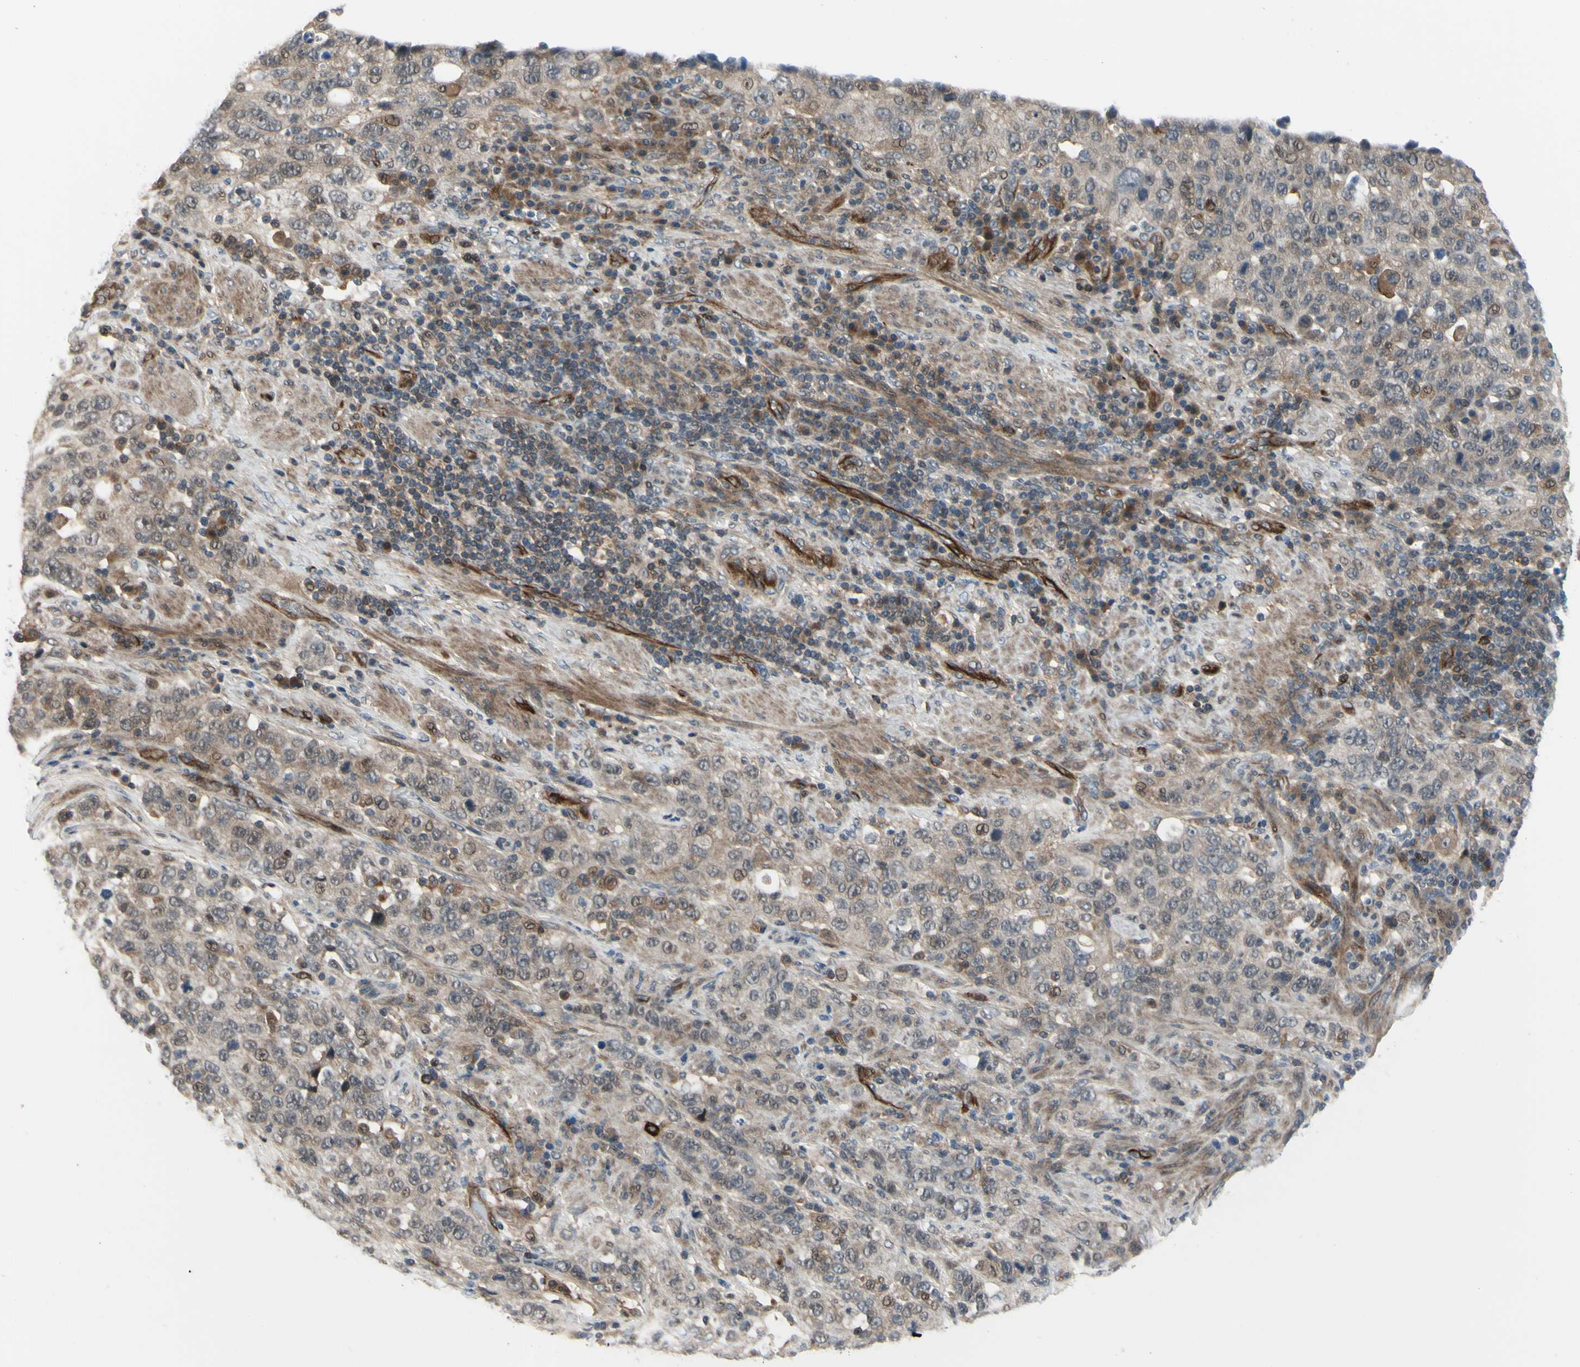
{"staining": {"intensity": "moderate", "quantity": "25%-75%", "location": "cytoplasmic/membranous,nuclear"}, "tissue": "stomach cancer", "cell_type": "Tumor cells", "image_type": "cancer", "snomed": [{"axis": "morphology", "description": "Normal tissue, NOS"}, {"axis": "morphology", "description": "Adenocarcinoma, NOS"}, {"axis": "topography", "description": "Stomach"}], "caption": "Immunohistochemistry (IHC) of human stomach cancer (adenocarcinoma) reveals medium levels of moderate cytoplasmic/membranous and nuclear staining in about 25%-75% of tumor cells. Nuclei are stained in blue.", "gene": "COMMD9", "patient": {"sex": "male", "age": 48}}